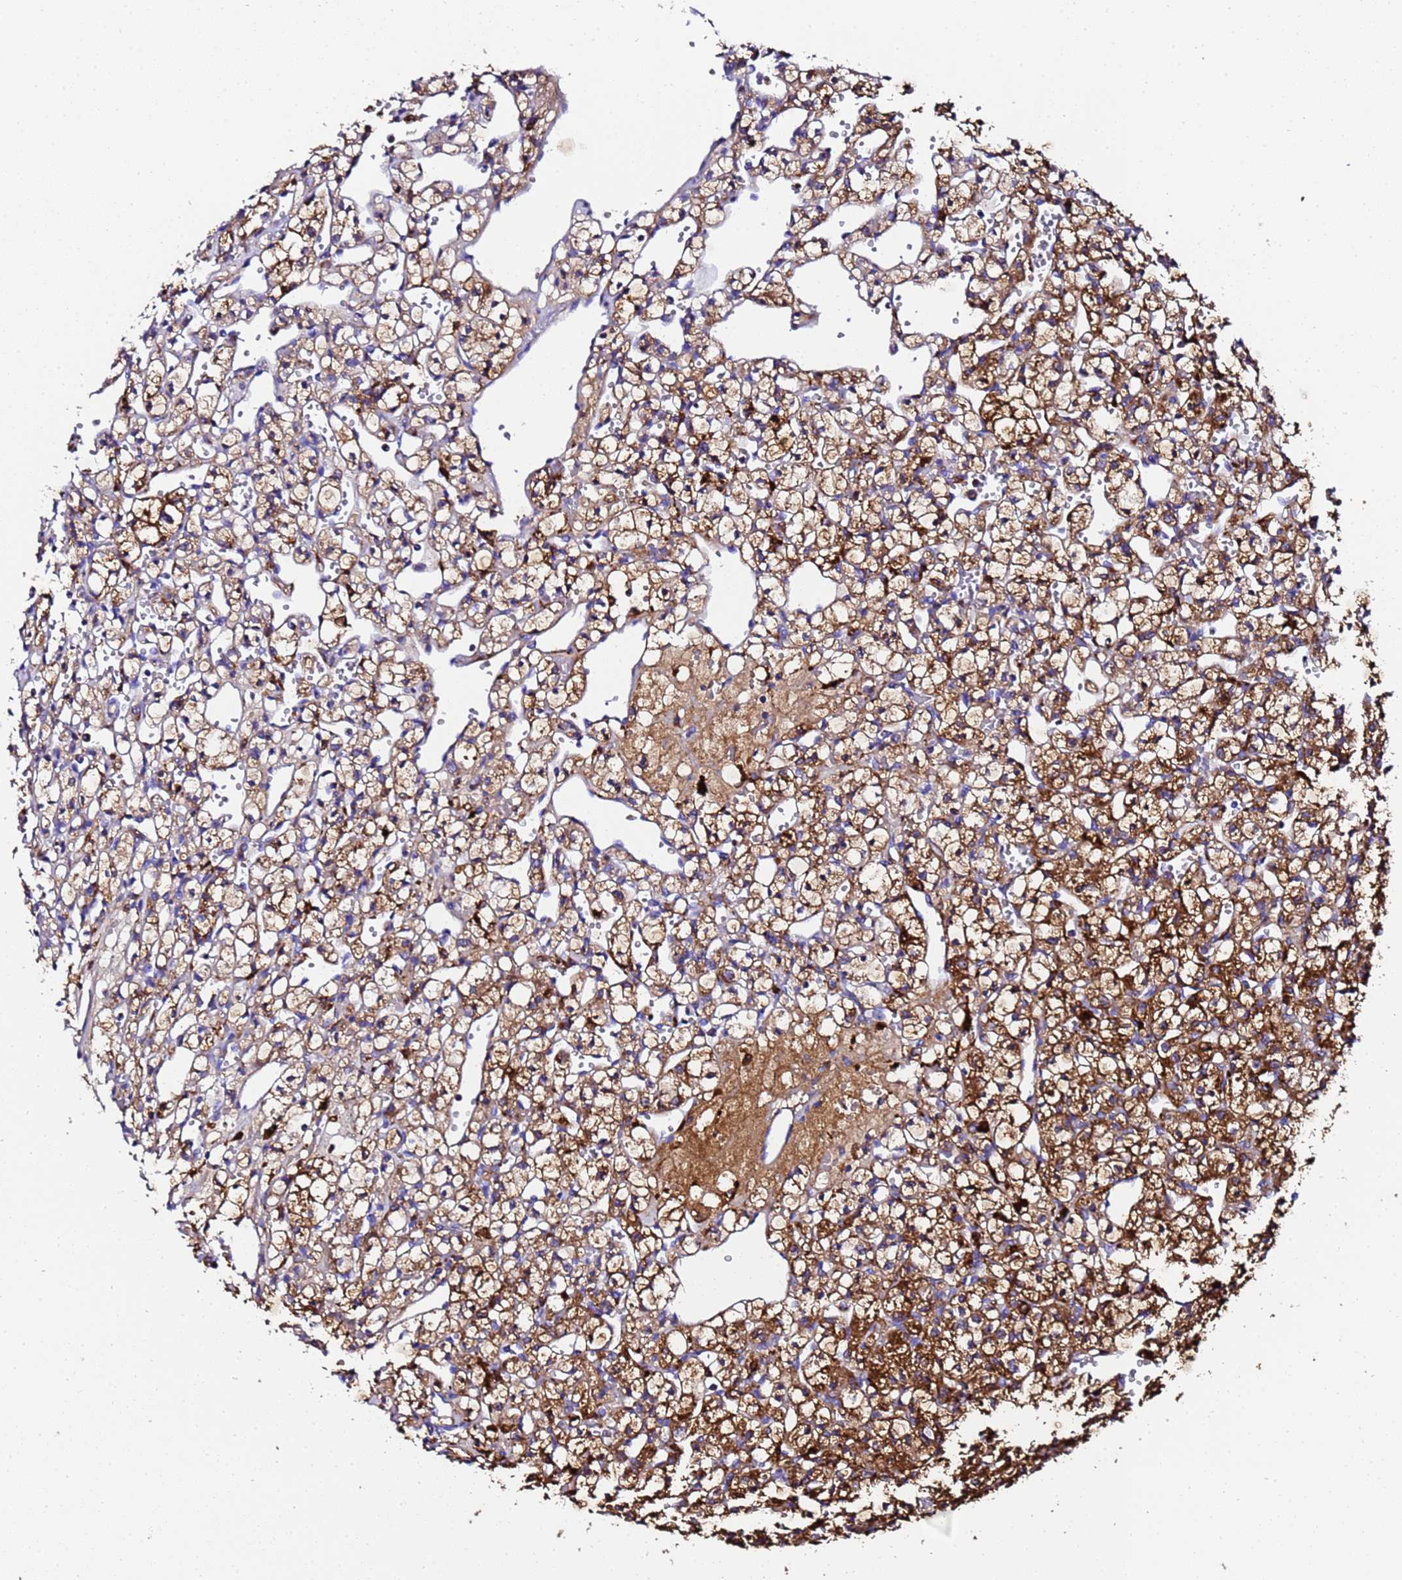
{"staining": {"intensity": "moderate", "quantity": ">75%", "location": "cytoplasmic/membranous"}, "tissue": "renal cancer", "cell_type": "Tumor cells", "image_type": "cancer", "snomed": [{"axis": "morphology", "description": "Adenocarcinoma, NOS"}, {"axis": "topography", "description": "Kidney"}], "caption": "Immunohistochemical staining of renal cancer (adenocarcinoma) displays medium levels of moderate cytoplasmic/membranous protein expression in about >75% of tumor cells. The staining was performed using DAB, with brown indicating positive protein expression. Nuclei are stained blue with hematoxylin.", "gene": "FTL", "patient": {"sex": "female", "age": 59}}